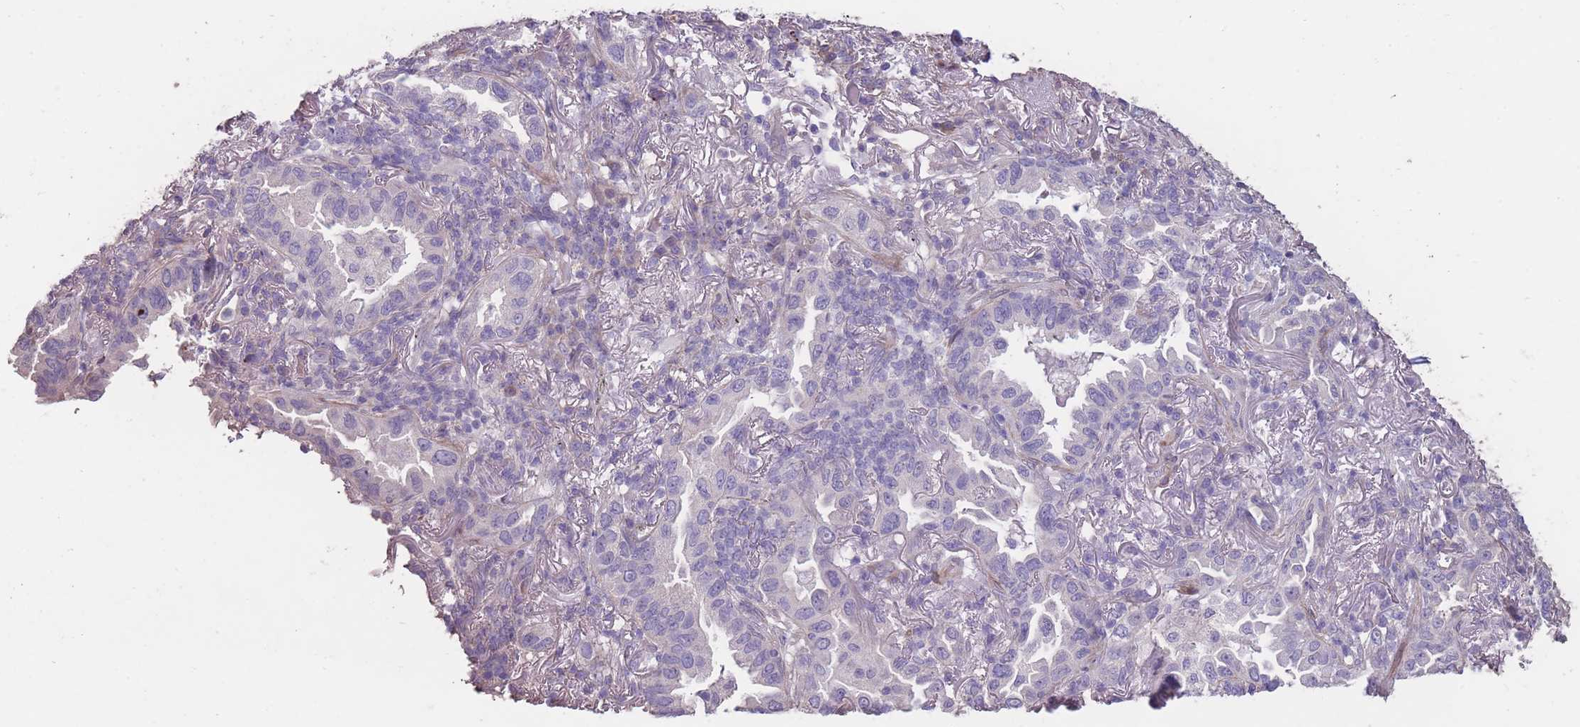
{"staining": {"intensity": "negative", "quantity": "none", "location": "none"}, "tissue": "lung cancer", "cell_type": "Tumor cells", "image_type": "cancer", "snomed": [{"axis": "morphology", "description": "Adenocarcinoma, NOS"}, {"axis": "topography", "description": "Lung"}], "caption": "IHC photomicrograph of neoplastic tissue: human lung cancer (adenocarcinoma) stained with DAB (3,3'-diaminobenzidine) reveals no significant protein staining in tumor cells.", "gene": "RSPH10B", "patient": {"sex": "female", "age": 69}}